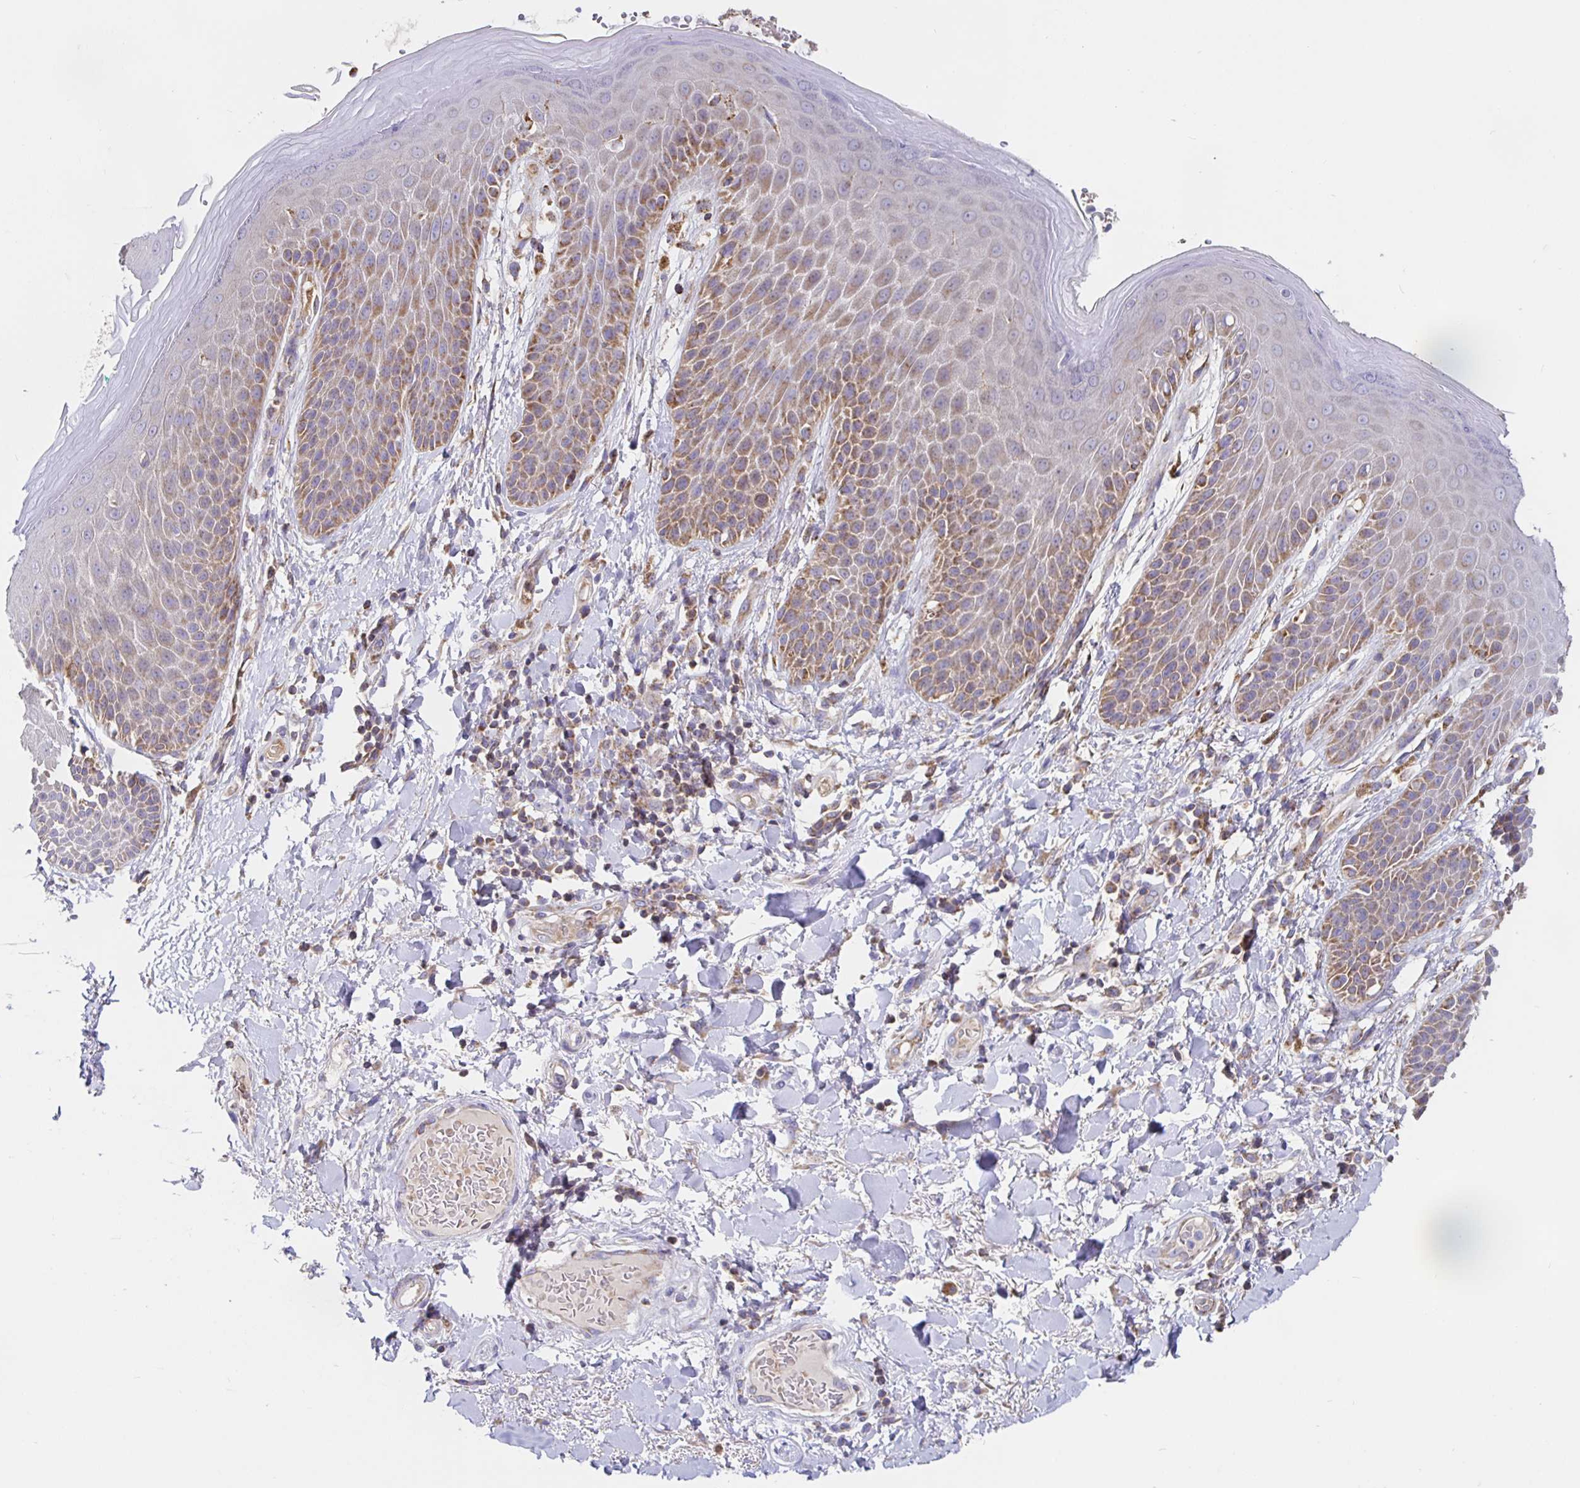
{"staining": {"intensity": "moderate", "quantity": "<25%", "location": "cytoplasmic/membranous"}, "tissue": "skin", "cell_type": "Epidermal cells", "image_type": "normal", "snomed": [{"axis": "morphology", "description": "Normal tissue, NOS"}, {"axis": "topography", "description": "Anal"}, {"axis": "topography", "description": "Peripheral nerve tissue"}], "caption": "The photomicrograph shows immunohistochemical staining of benign skin. There is moderate cytoplasmic/membranous positivity is appreciated in about <25% of epidermal cells. (Stains: DAB in brown, nuclei in blue, Microscopy: brightfield microscopy at high magnification).", "gene": "PRDX3", "patient": {"sex": "male", "age": 51}}